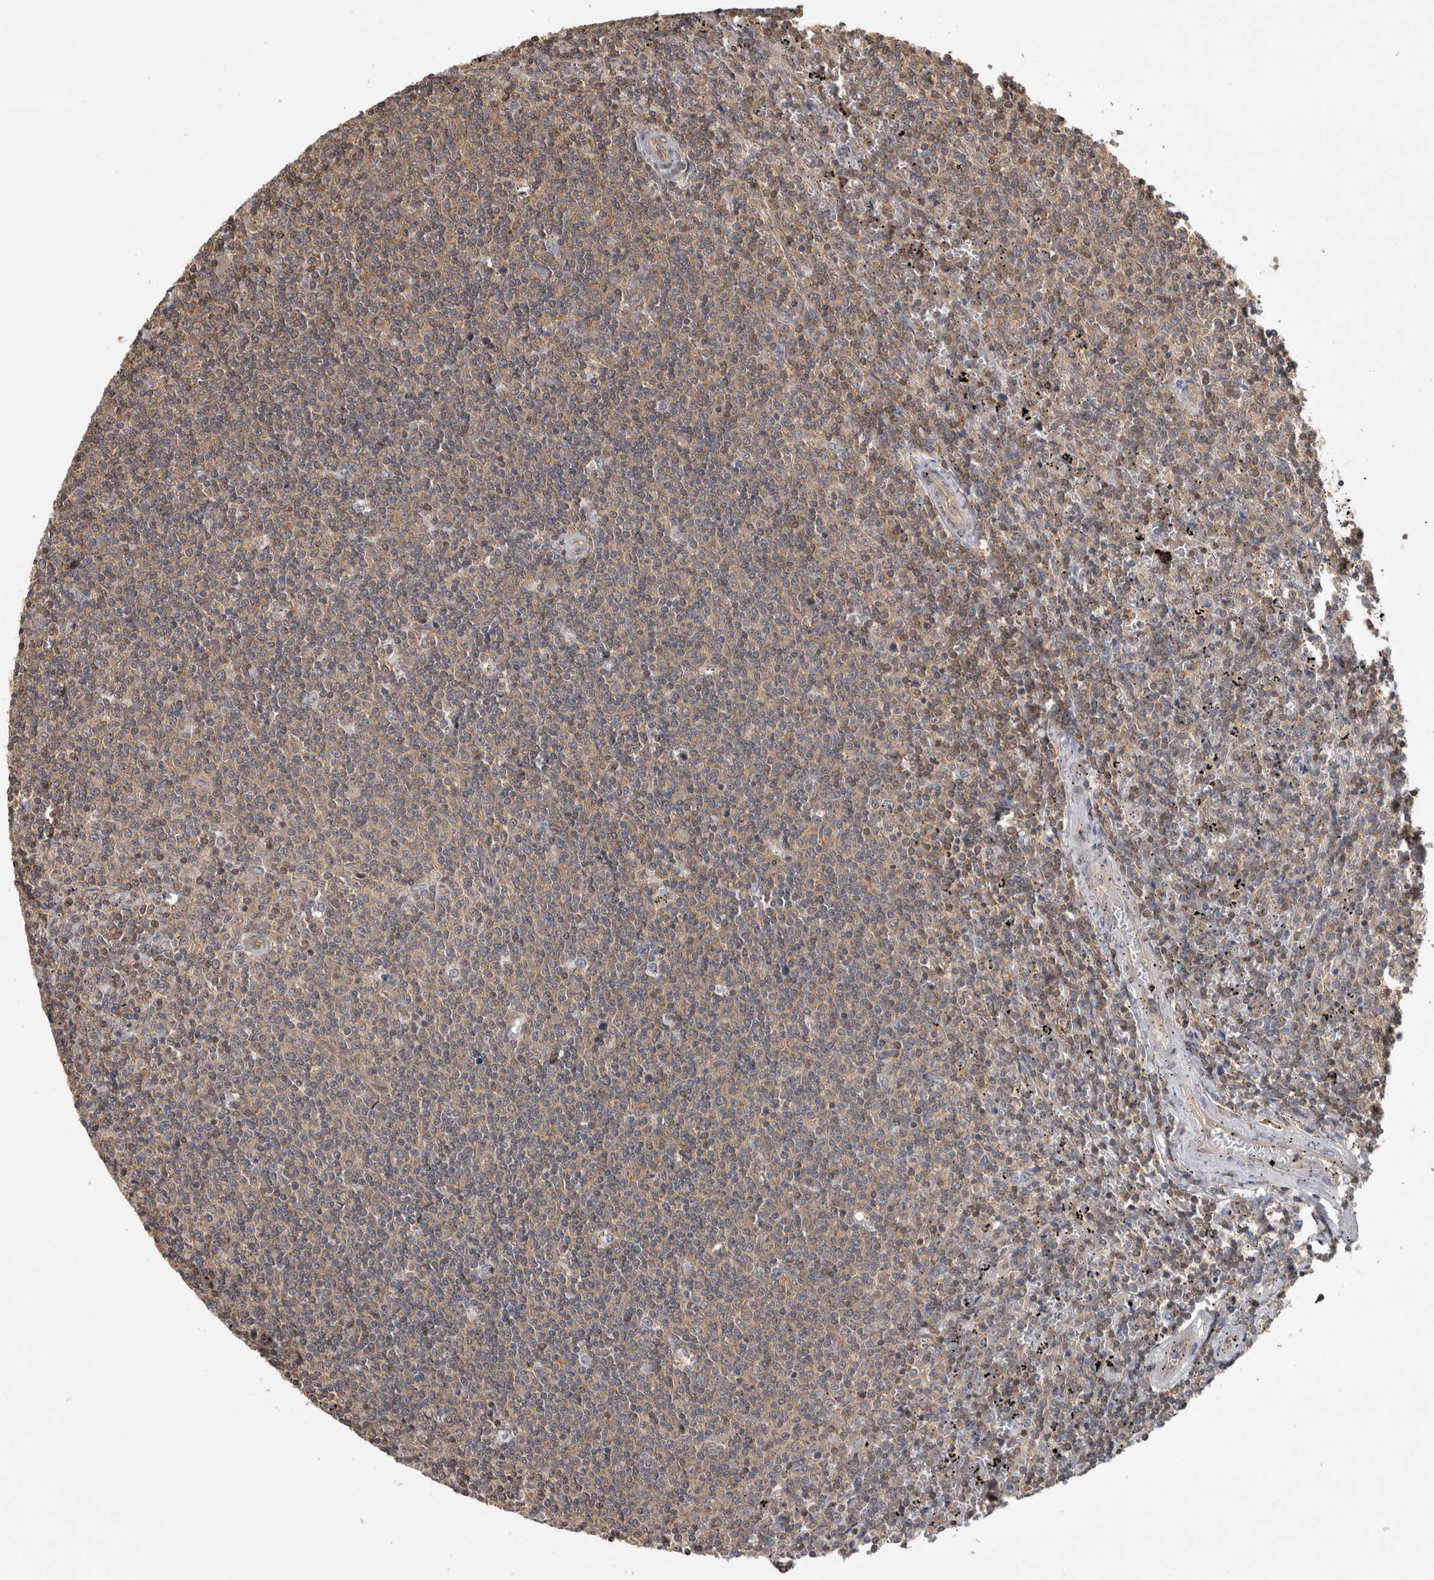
{"staining": {"intensity": "weak", "quantity": ">75%", "location": "cytoplasmic/membranous"}, "tissue": "lymphoma", "cell_type": "Tumor cells", "image_type": "cancer", "snomed": [{"axis": "morphology", "description": "Malignant lymphoma, non-Hodgkin's type, Low grade"}, {"axis": "topography", "description": "Spleen"}], "caption": "Lymphoma stained with a protein marker shows weak staining in tumor cells.", "gene": "ATXN2", "patient": {"sex": "female", "age": 50}}